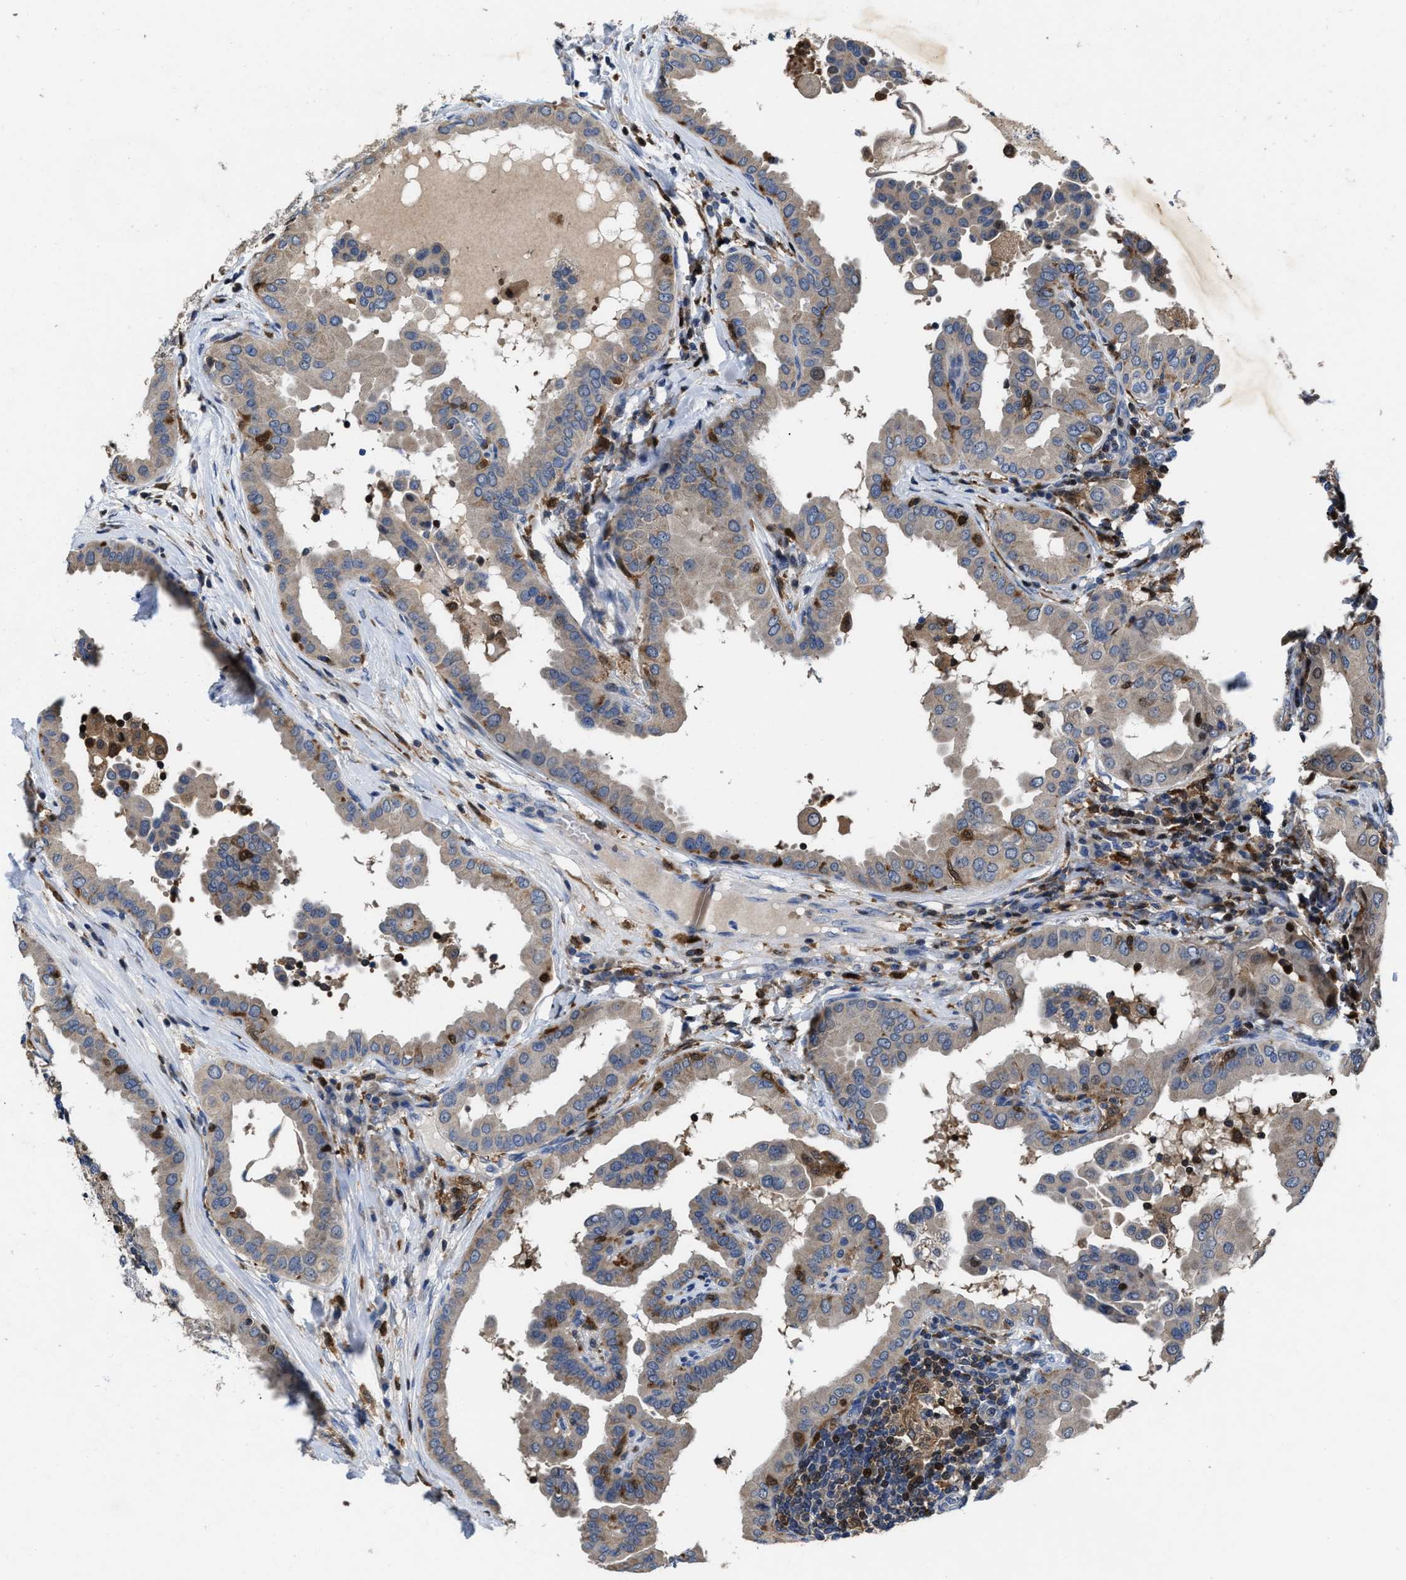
{"staining": {"intensity": "weak", "quantity": "25%-75%", "location": "cytoplasmic/membranous"}, "tissue": "thyroid cancer", "cell_type": "Tumor cells", "image_type": "cancer", "snomed": [{"axis": "morphology", "description": "Papillary adenocarcinoma, NOS"}, {"axis": "topography", "description": "Thyroid gland"}], "caption": "This micrograph demonstrates IHC staining of human thyroid cancer (papillary adenocarcinoma), with low weak cytoplasmic/membranous expression in about 25%-75% of tumor cells.", "gene": "RGS10", "patient": {"sex": "male", "age": 33}}